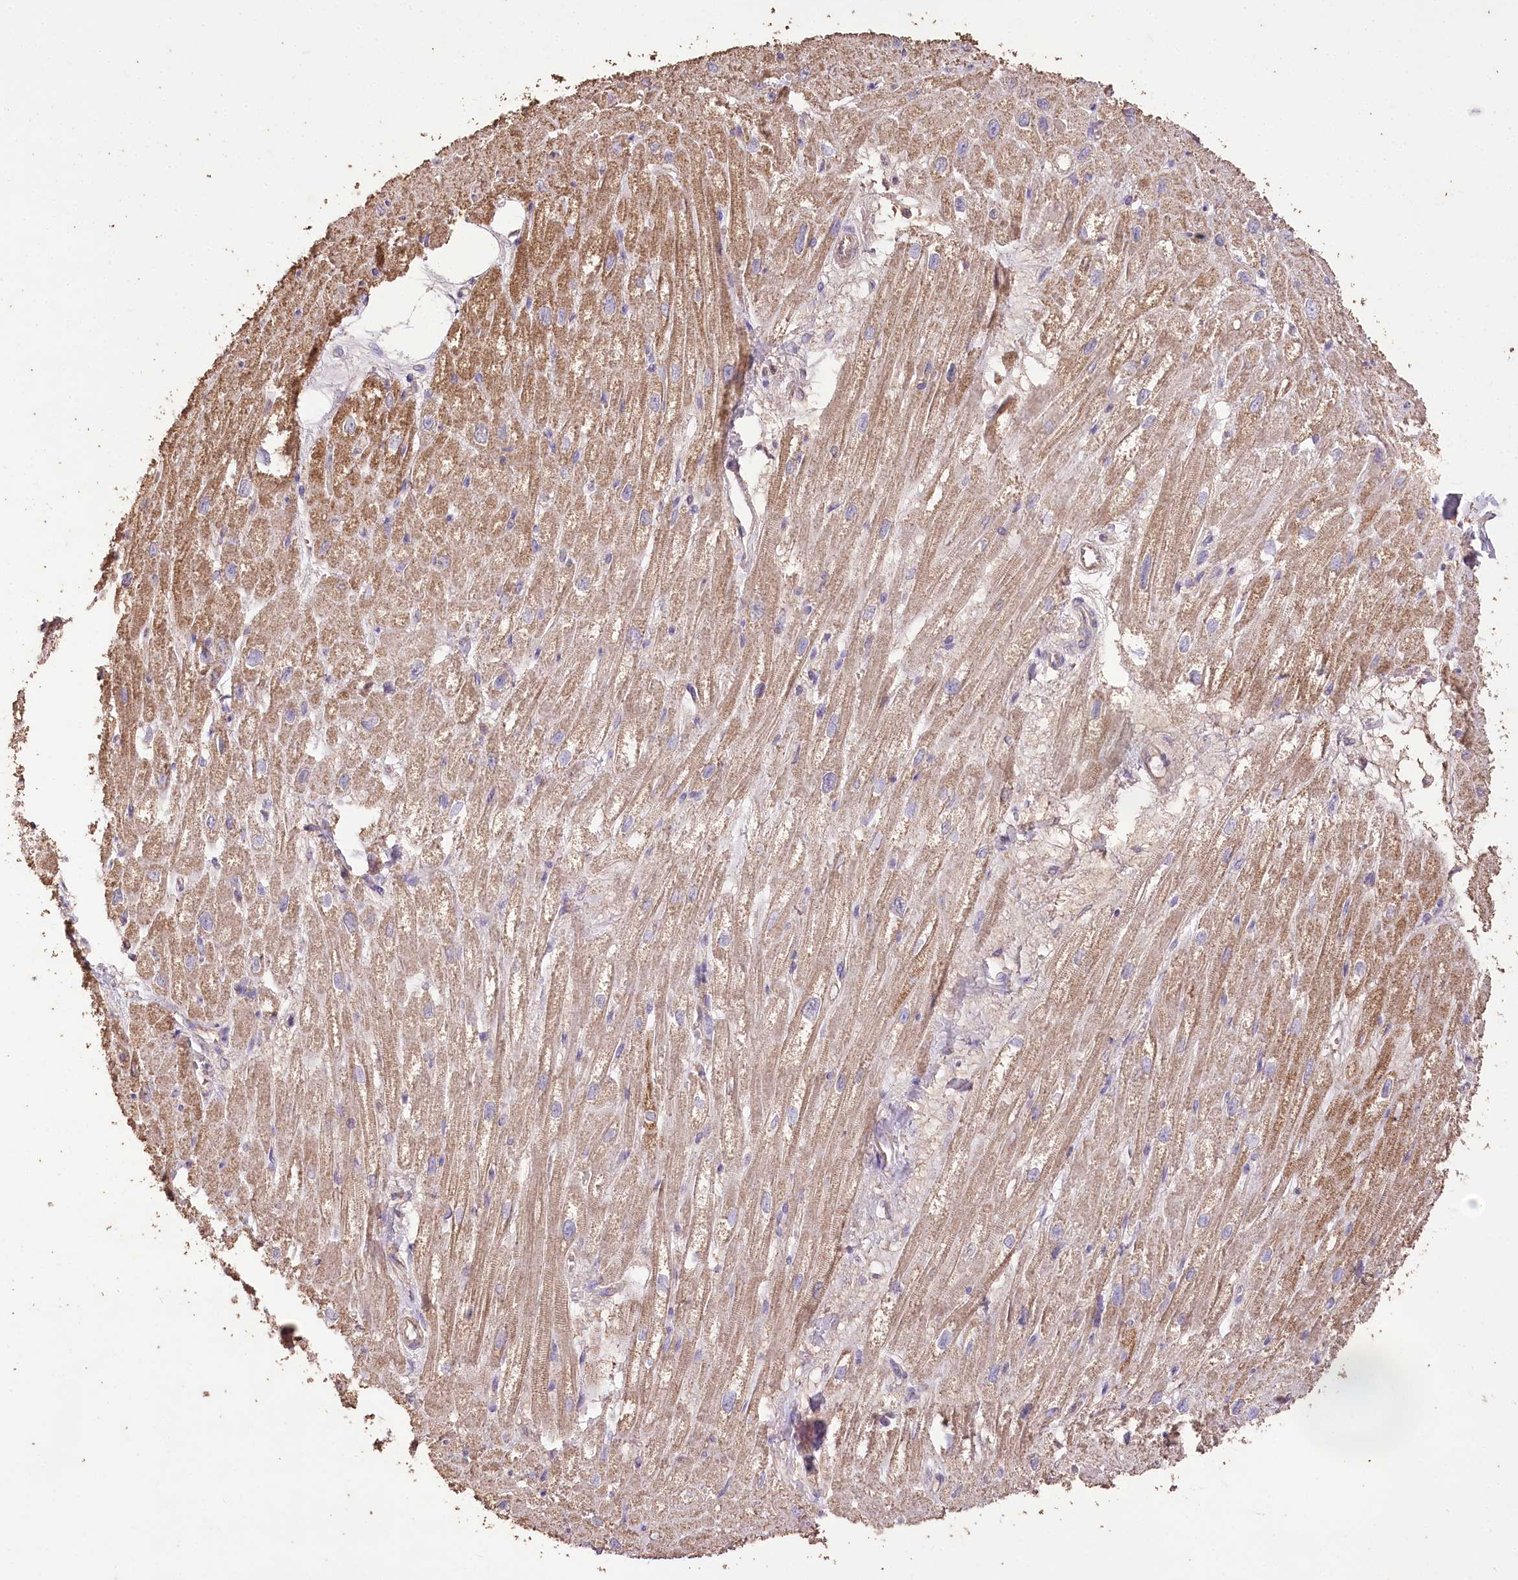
{"staining": {"intensity": "weak", "quantity": ">75%", "location": "cytoplasmic/membranous"}, "tissue": "heart muscle", "cell_type": "Cardiomyocytes", "image_type": "normal", "snomed": [{"axis": "morphology", "description": "Normal tissue, NOS"}, {"axis": "topography", "description": "Heart"}], "caption": "DAB immunohistochemical staining of unremarkable heart muscle displays weak cytoplasmic/membranous protein positivity in about >75% of cardiomyocytes.", "gene": "IREB2", "patient": {"sex": "male", "age": 50}}